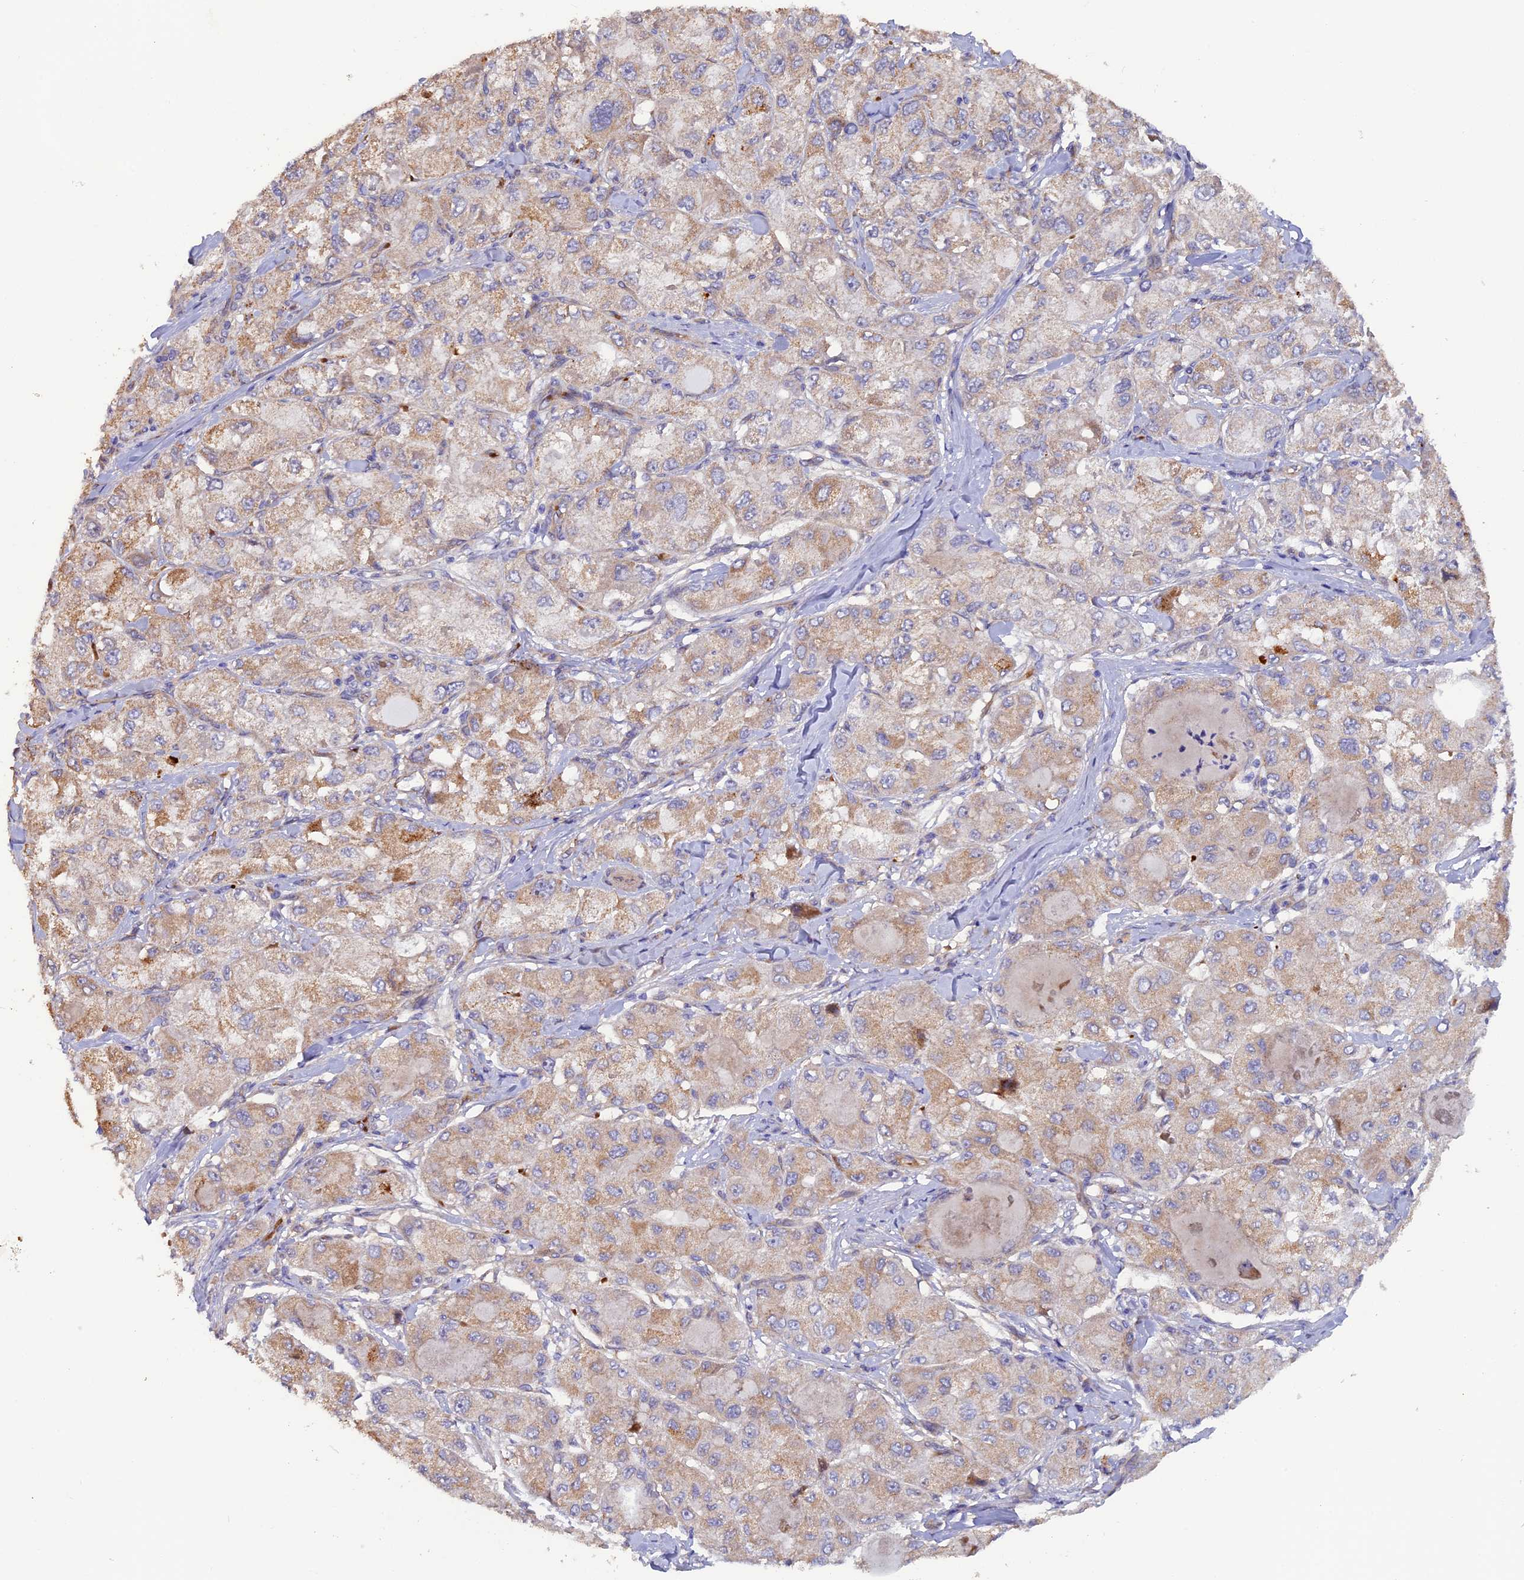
{"staining": {"intensity": "moderate", "quantity": "25%-75%", "location": "cytoplasmic/membranous"}, "tissue": "liver cancer", "cell_type": "Tumor cells", "image_type": "cancer", "snomed": [{"axis": "morphology", "description": "Carcinoma, Hepatocellular, NOS"}, {"axis": "topography", "description": "Liver"}], "caption": "Immunohistochemistry (IHC) (DAB) staining of human hepatocellular carcinoma (liver) reveals moderate cytoplasmic/membranous protein positivity in approximately 25%-75% of tumor cells.", "gene": "DUS3L", "patient": {"sex": "male", "age": 80}}